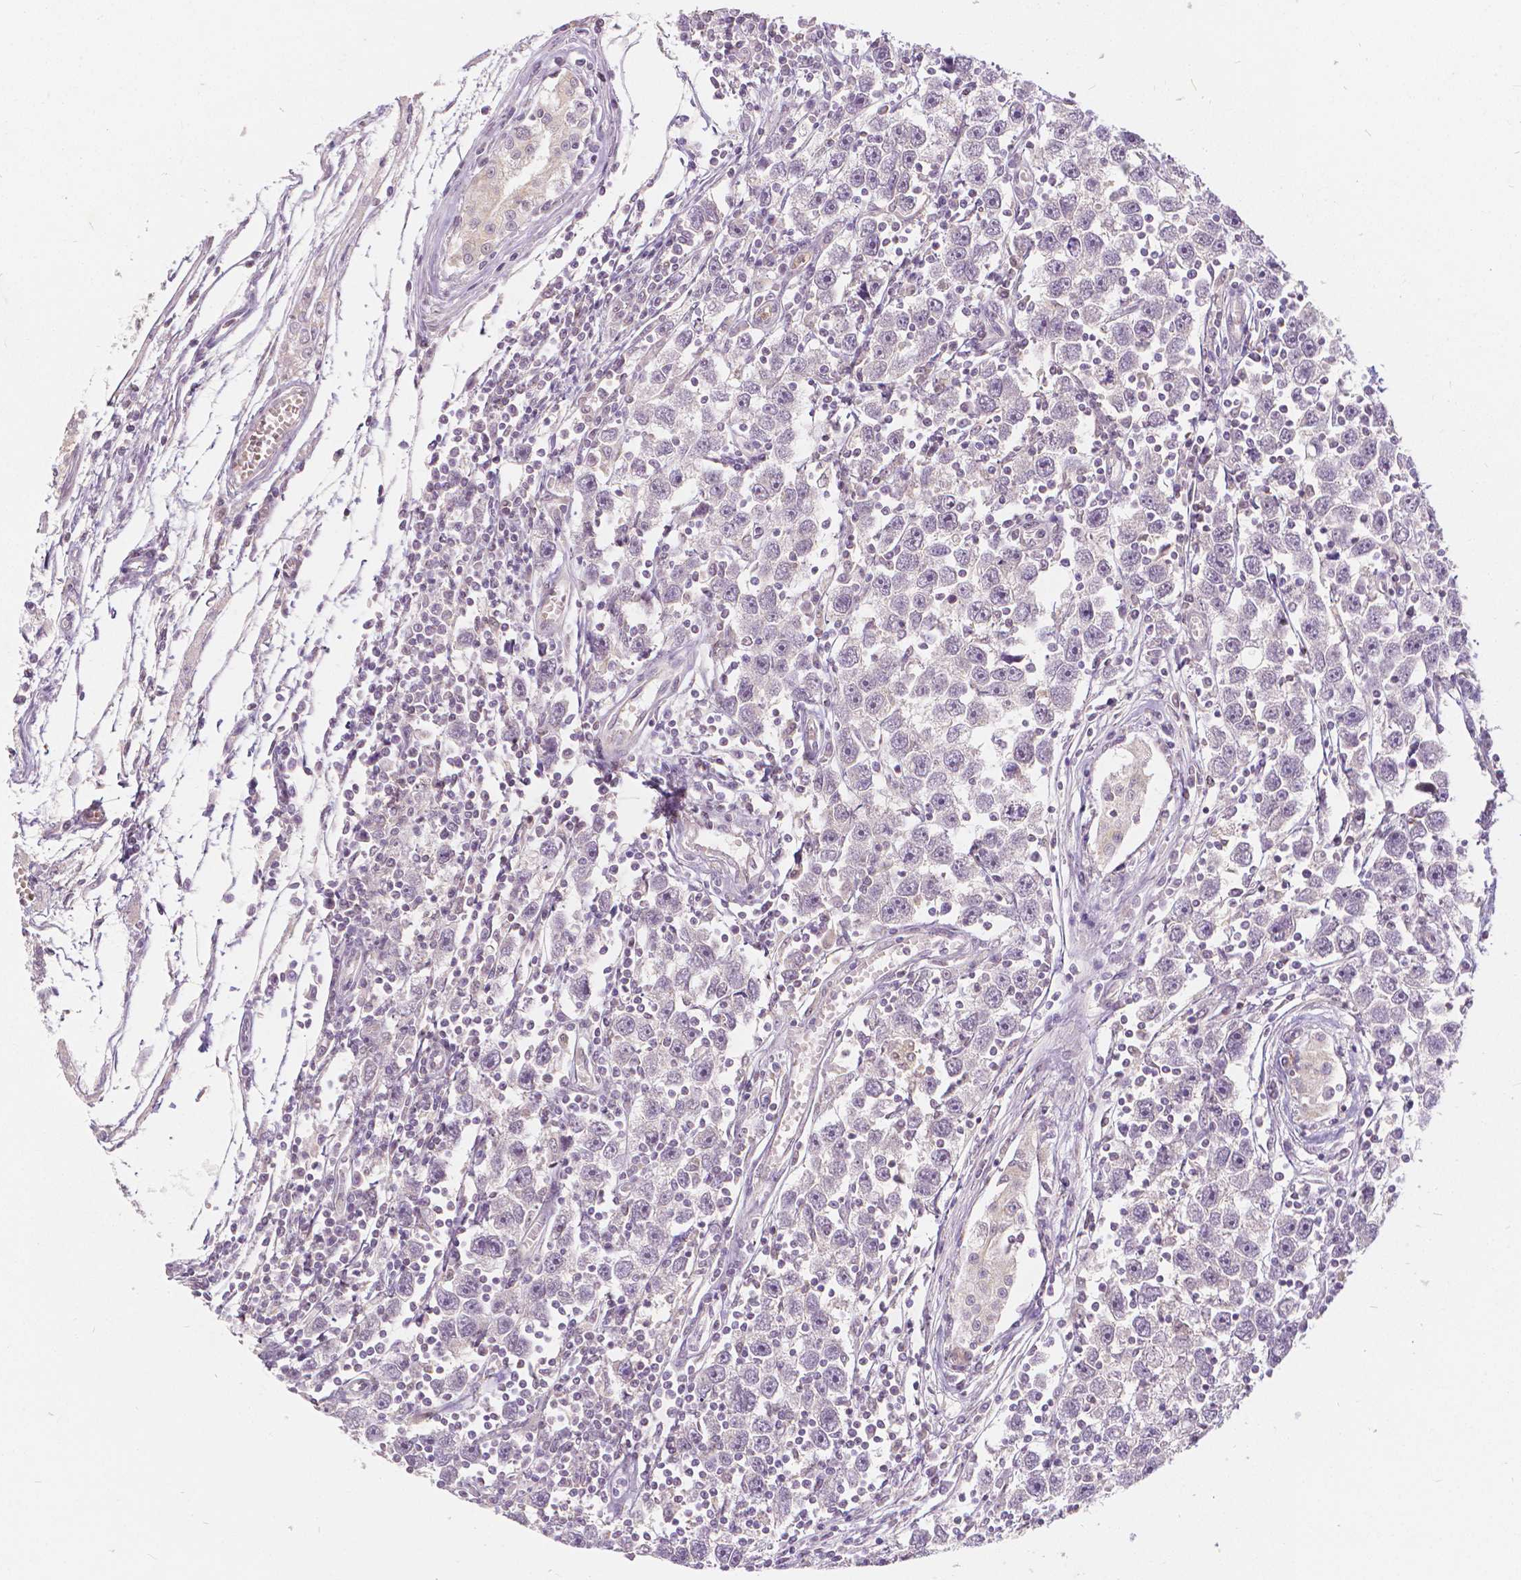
{"staining": {"intensity": "negative", "quantity": "none", "location": "none"}, "tissue": "testis cancer", "cell_type": "Tumor cells", "image_type": "cancer", "snomed": [{"axis": "morphology", "description": "Seminoma, NOS"}, {"axis": "topography", "description": "Testis"}], "caption": "Human testis cancer (seminoma) stained for a protein using IHC reveals no expression in tumor cells.", "gene": "NAPRT", "patient": {"sex": "male", "age": 30}}